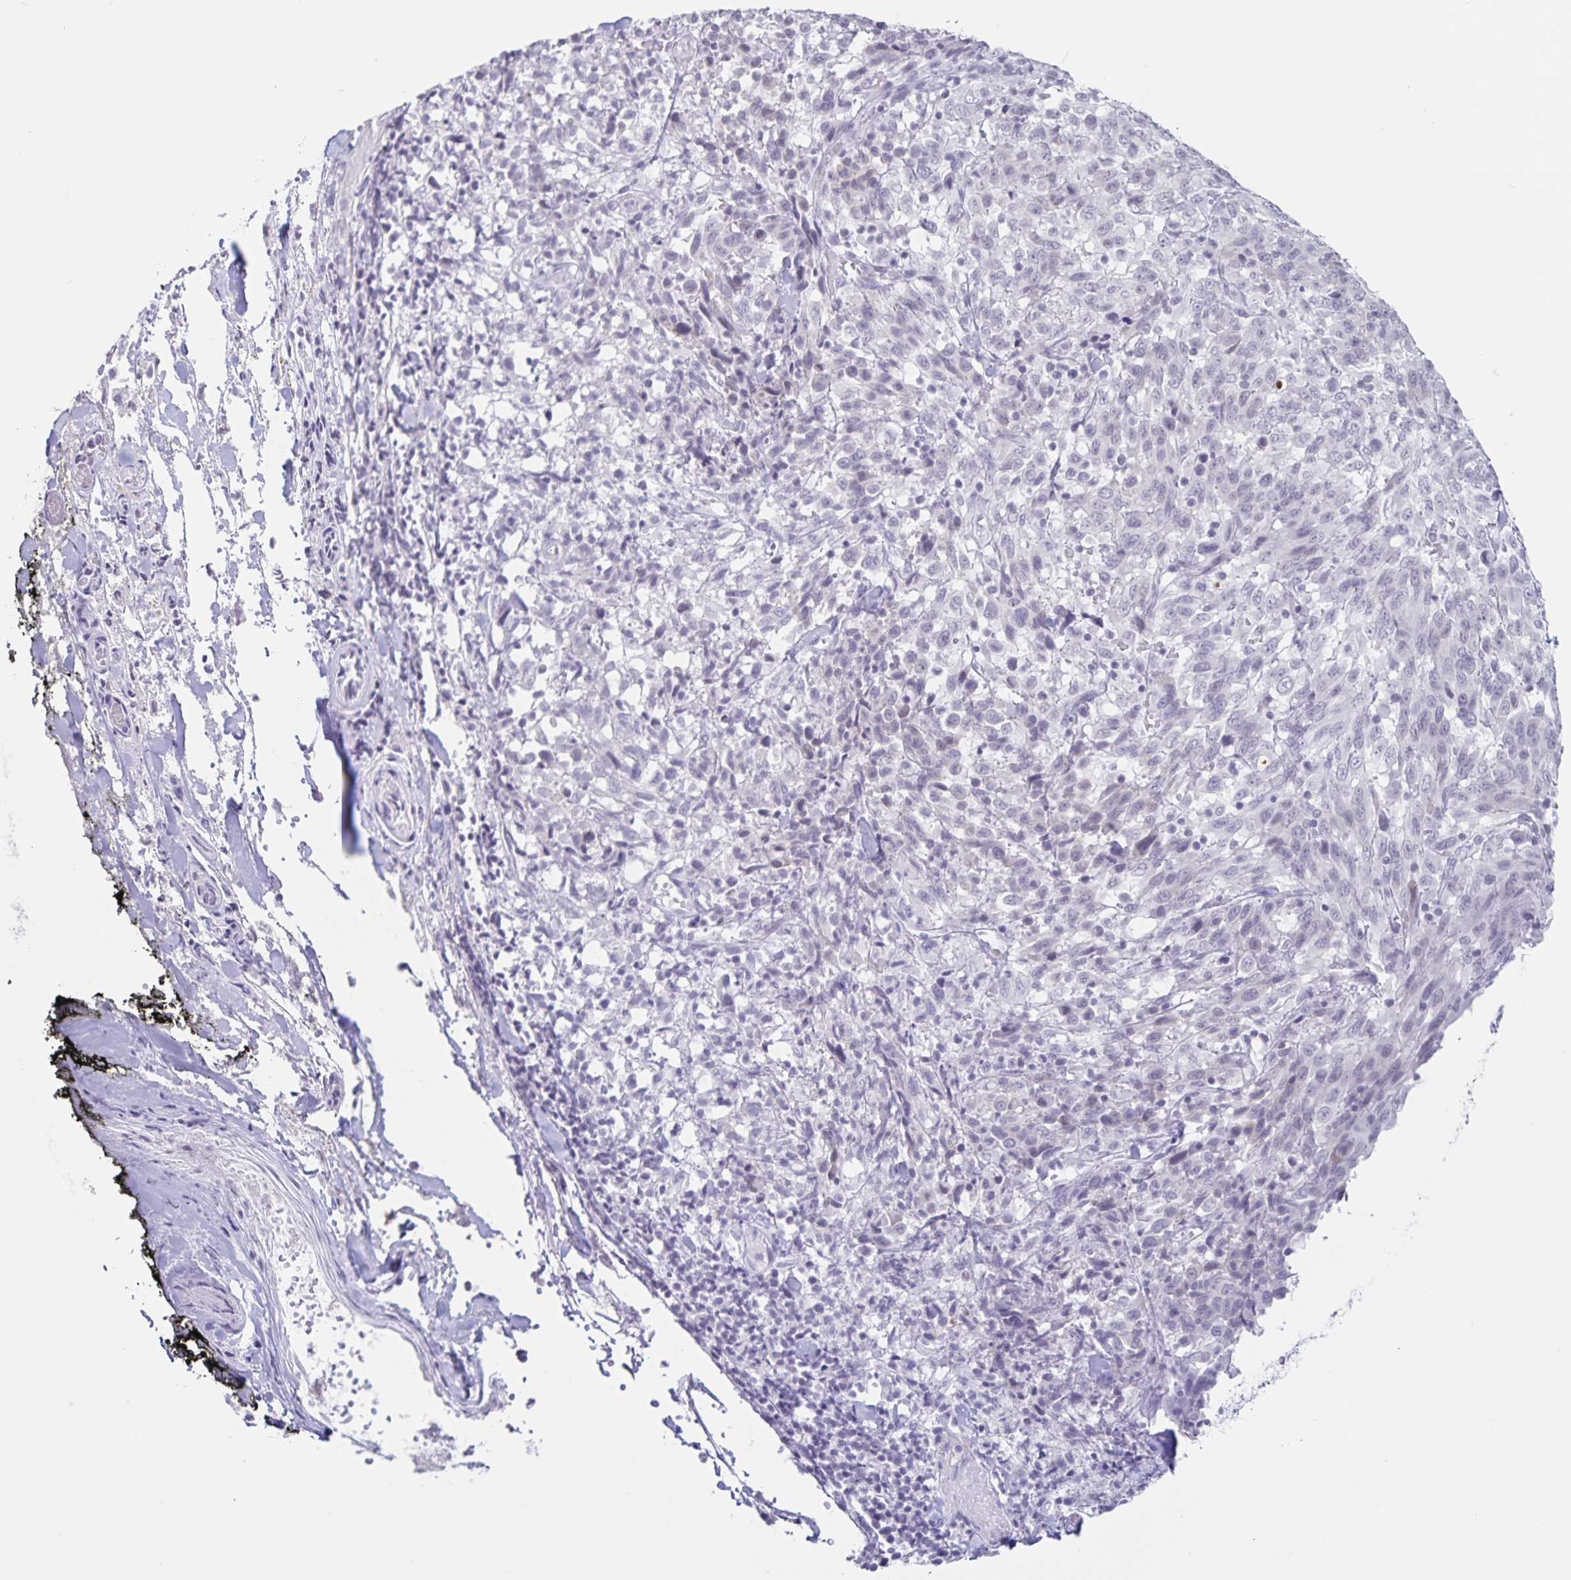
{"staining": {"intensity": "negative", "quantity": "none", "location": "none"}, "tissue": "melanoma", "cell_type": "Tumor cells", "image_type": "cancer", "snomed": [{"axis": "morphology", "description": "Malignant melanoma, NOS"}, {"axis": "topography", "description": "Skin"}], "caption": "IHC micrograph of neoplastic tissue: human malignant melanoma stained with DAB (3,3'-diaminobenzidine) reveals no significant protein staining in tumor cells.", "gene": "LCE6A", "patient": {"sex": "female", "age": 91}}